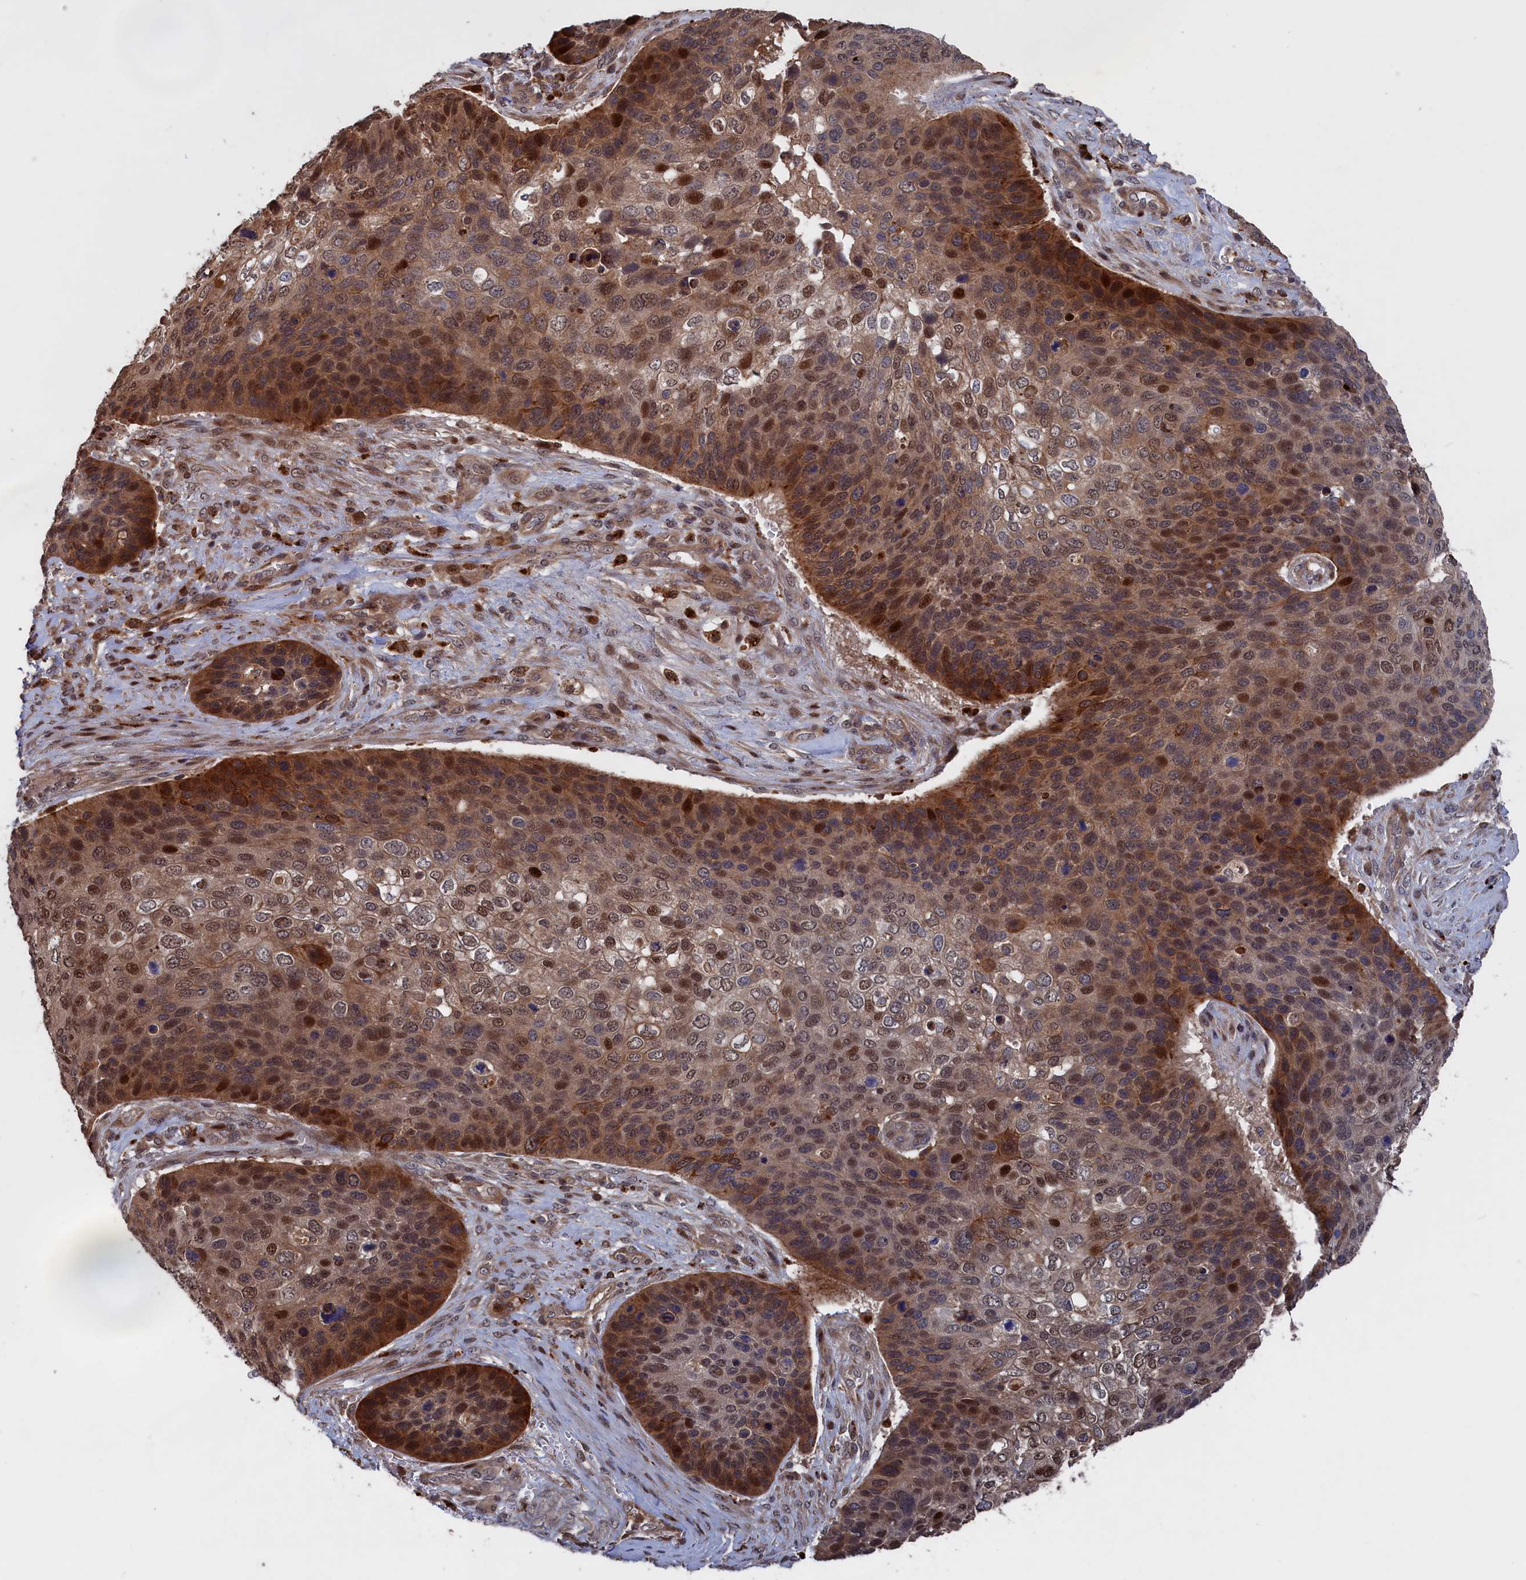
{"staining": {"intensity": "moderate", "quantity": "25%-75%", "location": "cytoplasmic/membranous,nuclear"}, "tissue": "skin cancer", "cell_type": "Tumor cells", "image_type": "cancer", "snomed": [{"axis": "morphology", "description": "Basal cell carcinoma"}, {"axis": "topography", "description": "Skin"}], "caption": "Skin cancer (basal cell carcinoma) stained for a protein demonstrates moderate cytoplasmic/membranous and nuclear positivity in tumor cells.", "gene": "PLA2G15", "patient": {"sex": "female", "age": 74}}